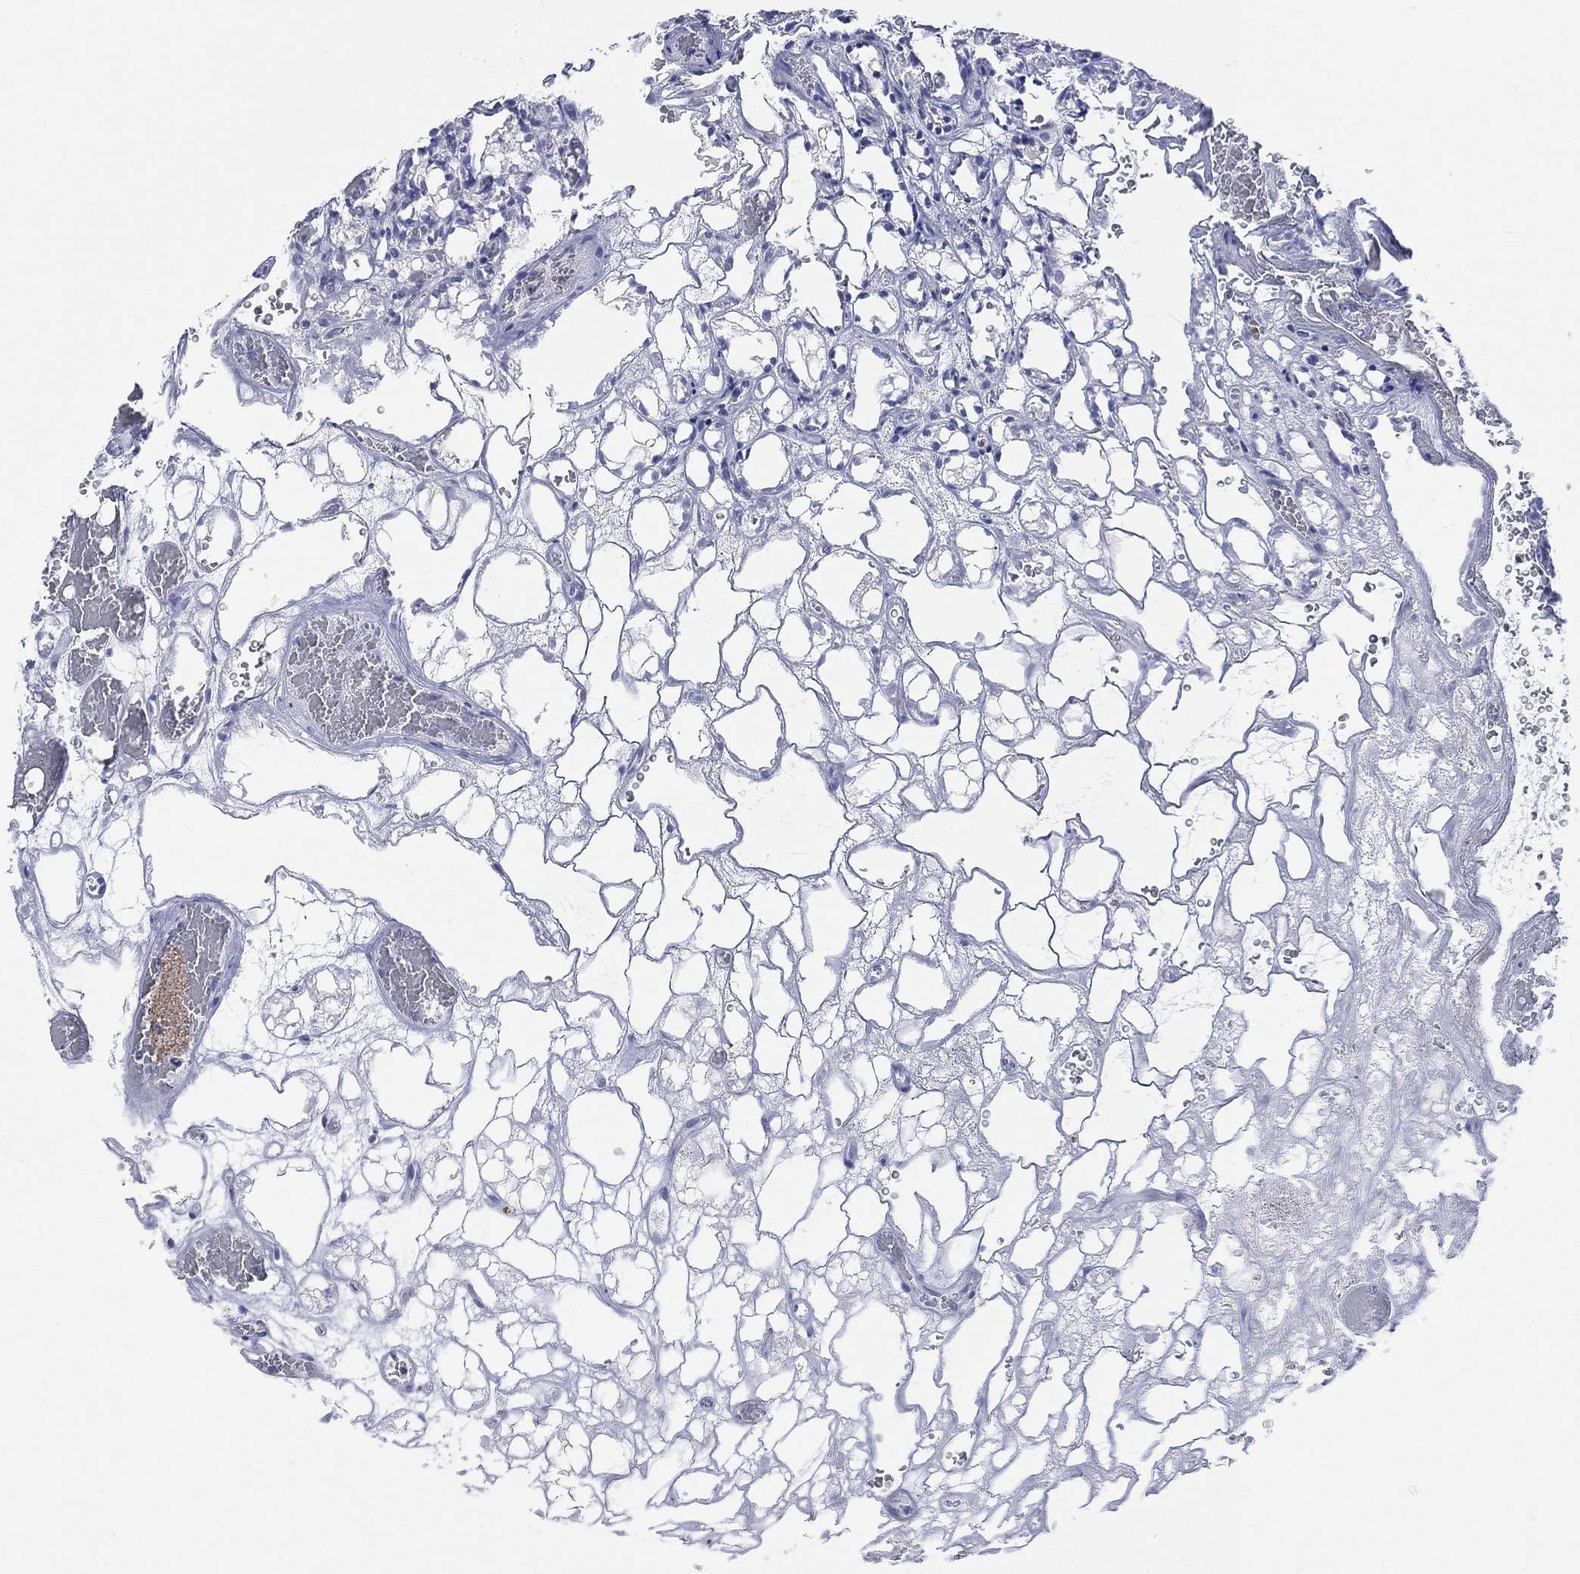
{"staining": {"intensity": "negative", "quantity": "none", "location": "none"}, "tissue": "renal cancer", "cell_type": "Tumor cells", "image_type": "cancer", "snomed": [{"axis": "morphology", "description": "Adenocarcinoma, NOS"}, {"axis": "topography", "description": "Kidney"}], "caption": "Protein analysis of adenocarcinoma (renal) demonstrates no significant positivity in tumor cells.", "gene": "AKAP3", "patient": {"sex": "female", "age": 69}}